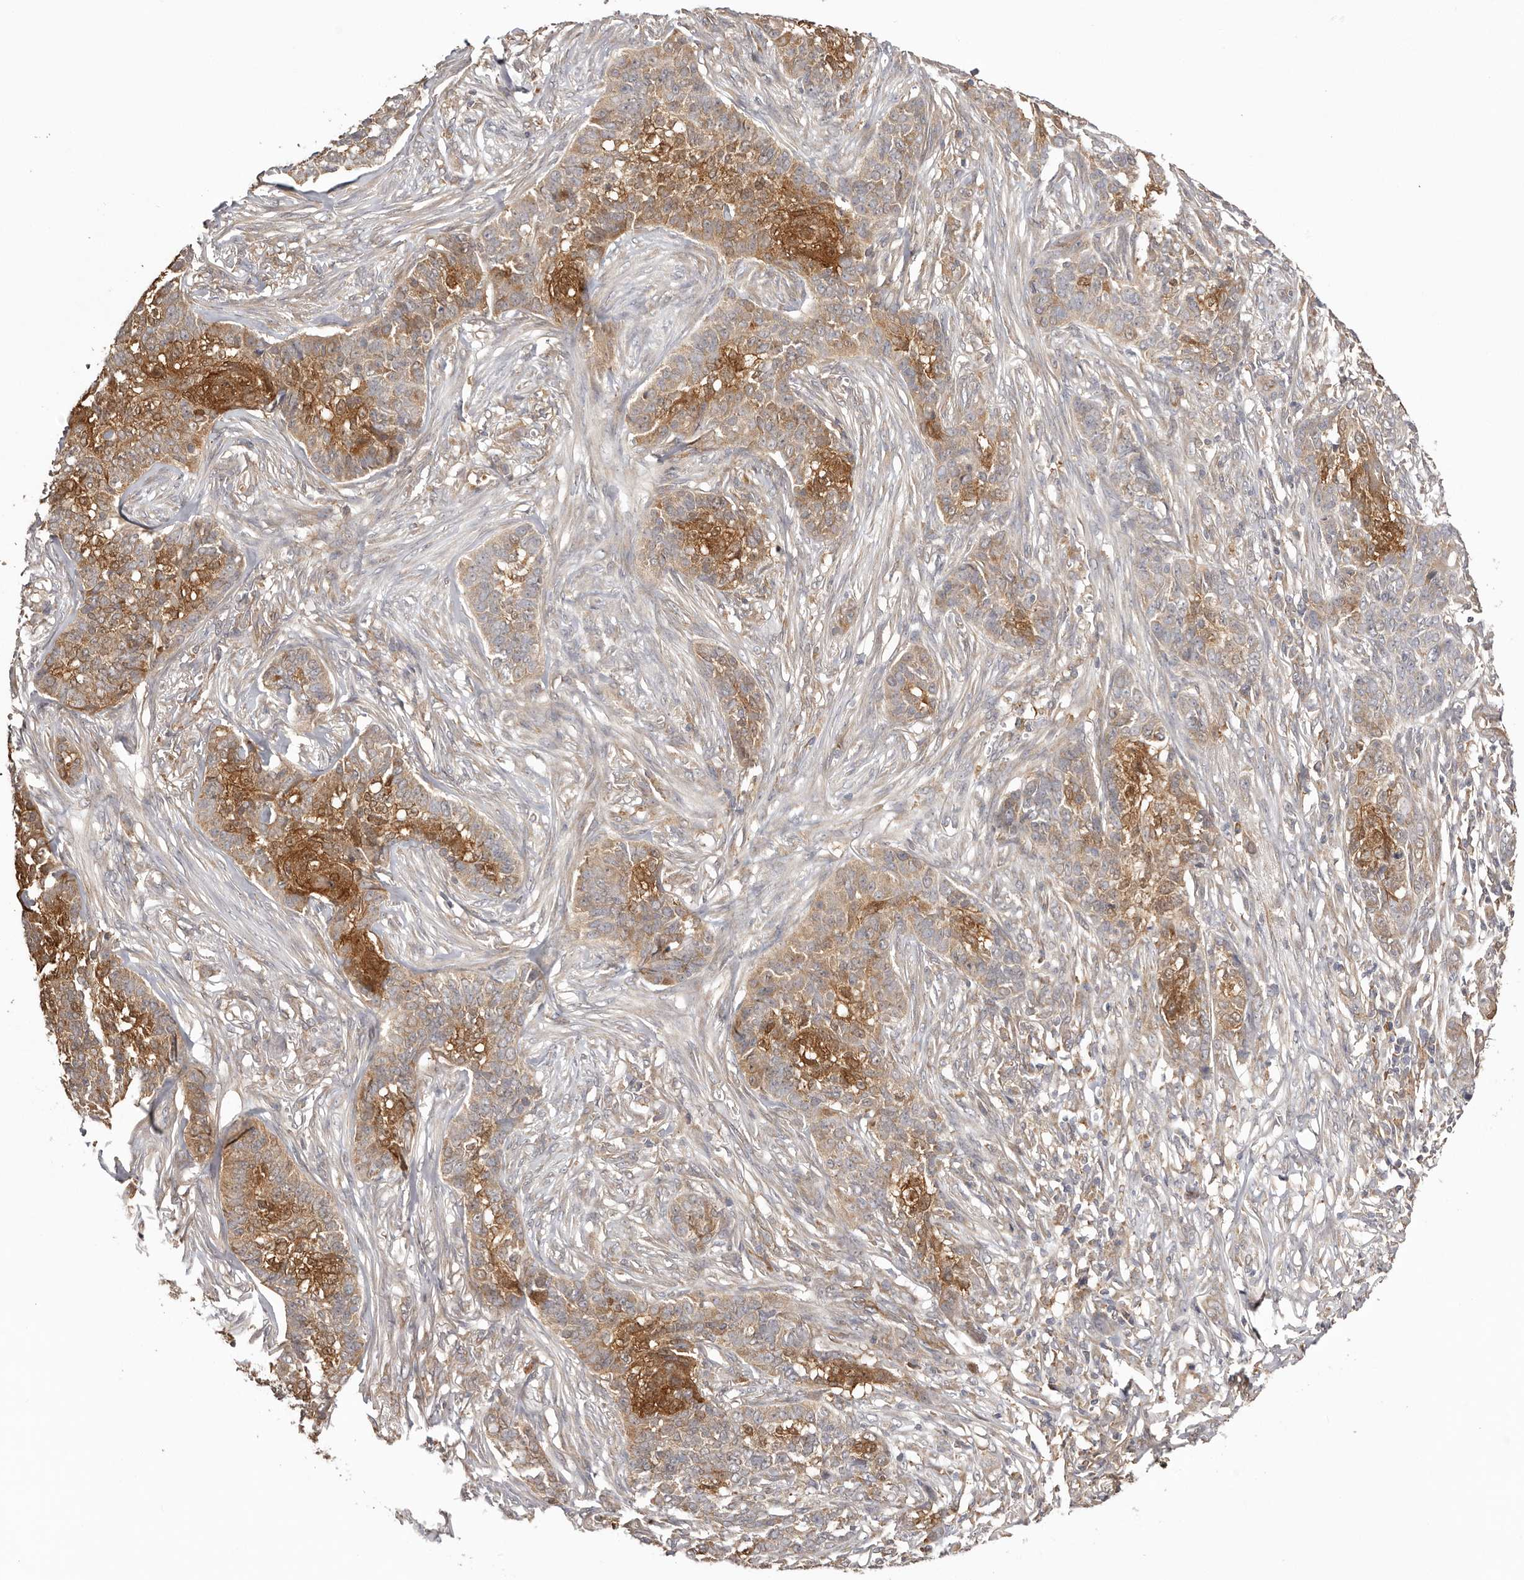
{"staining": {"intensity": "moderate", "quantity": ">75%", "location": "cytoplasmic/membranous"}, "tissue": "skin cancer", "cell_type": "Tumor cells", "image_type": "cancer", "snomed": [{"axis": "morphology", "description": "Basal cell carcinoma"}, {"axis": "topography", "description": "Skin"}], "caption": "Skin cancer tissue reveals moderate cytoplasmic/membranous expression in about >75% of tumor cells", "gene": "UBR2", "patient": {"sex": "male", "age": 85}}